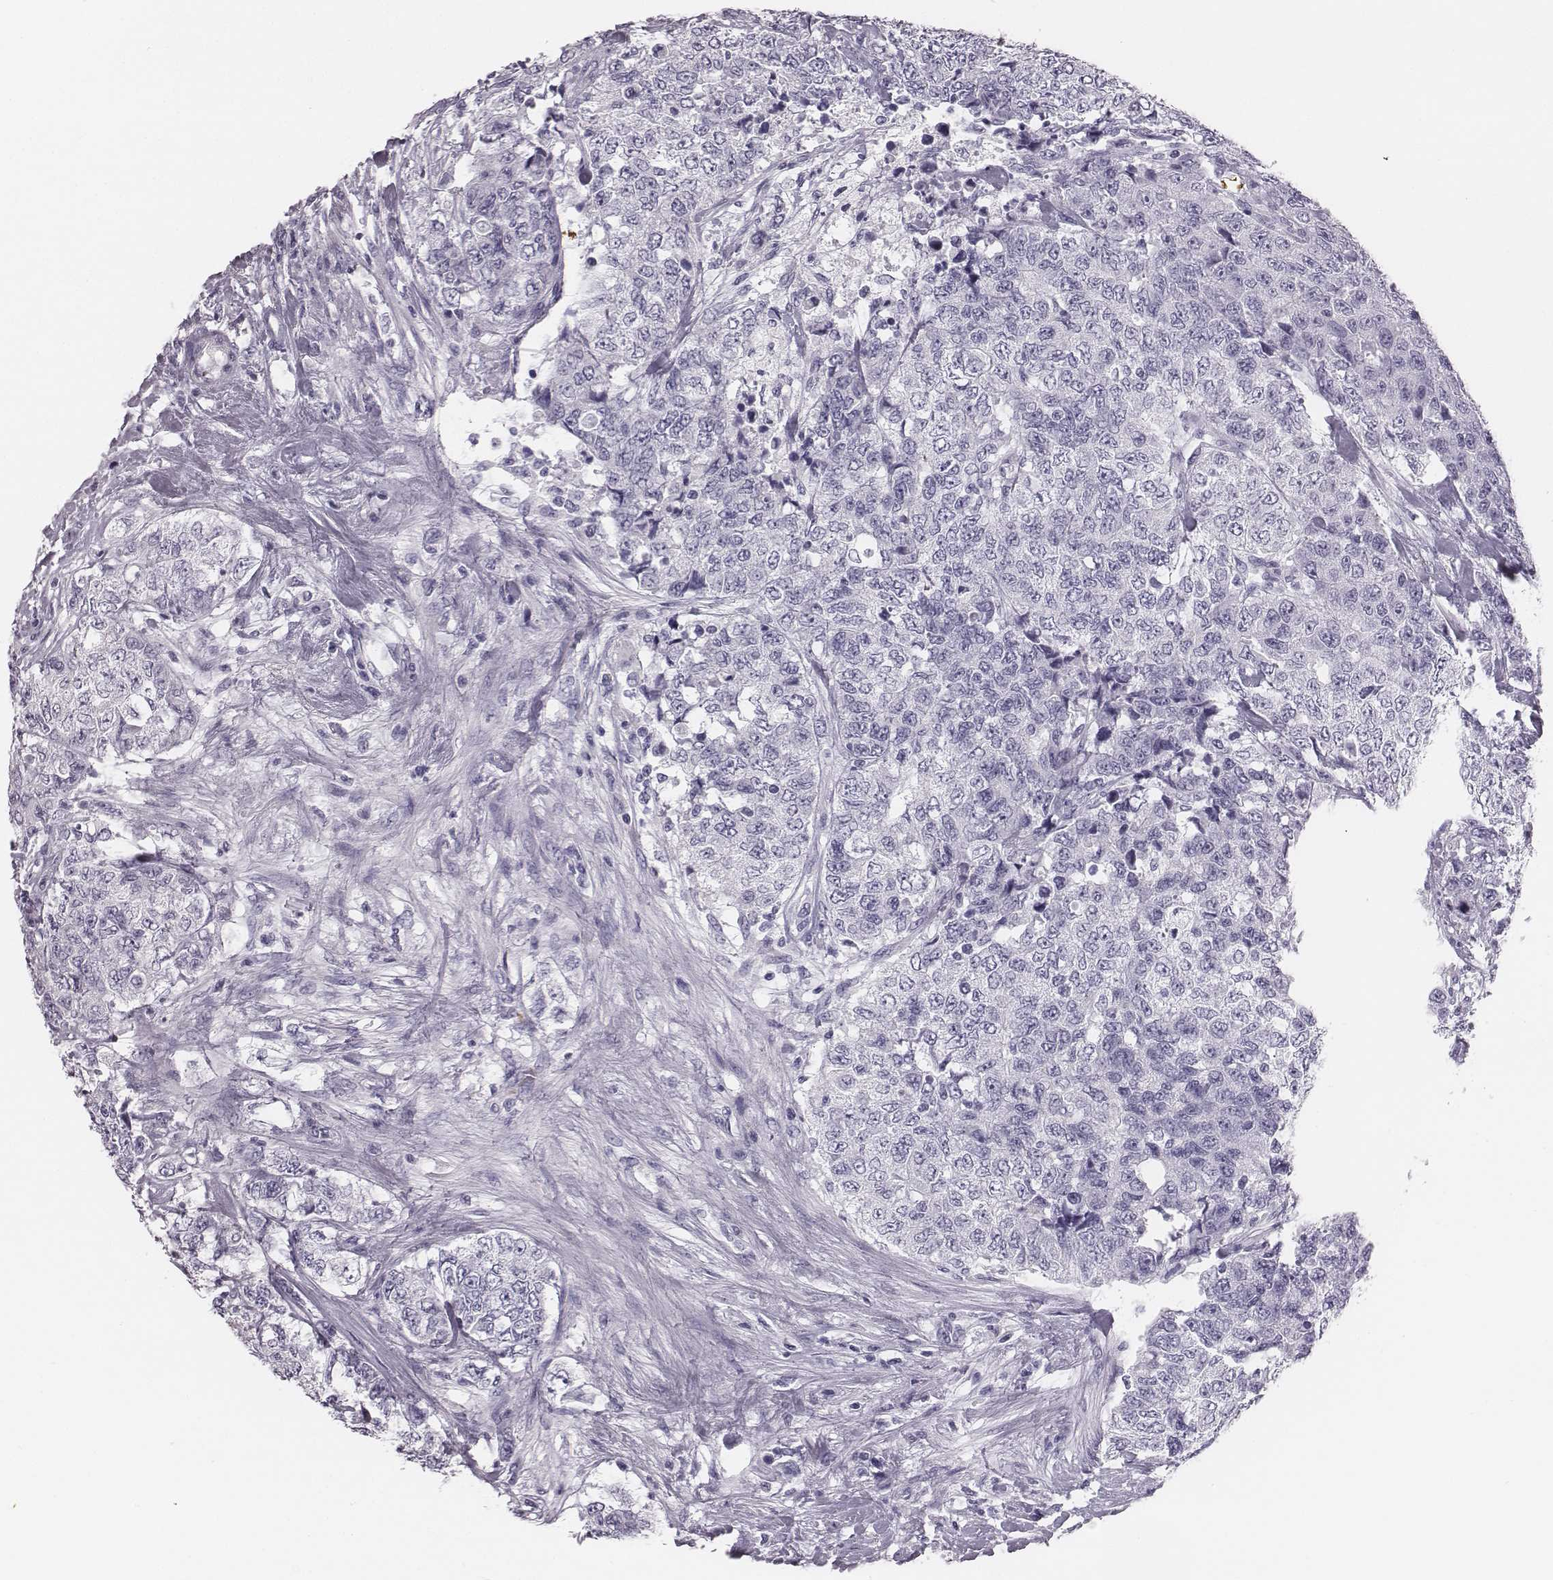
{"staining": {"intensity": "negative", "quantity": "none", "location": "none"}, "tissue": "urothelial cancer", "cell_type": "Tumor cells", "image_type": "cancer", "snomed": [{"axis": "morphology", "description": "Urothelial carcinoma, High grade"}, {"axis": "topography", "description": "Urinary bladder"}], "caption": "Tumor cells are negative for brown protein staining in high-grade urothelial carcinoma.", "gene": "HBZ", "patient": {"sex": "female", "age": 78}}